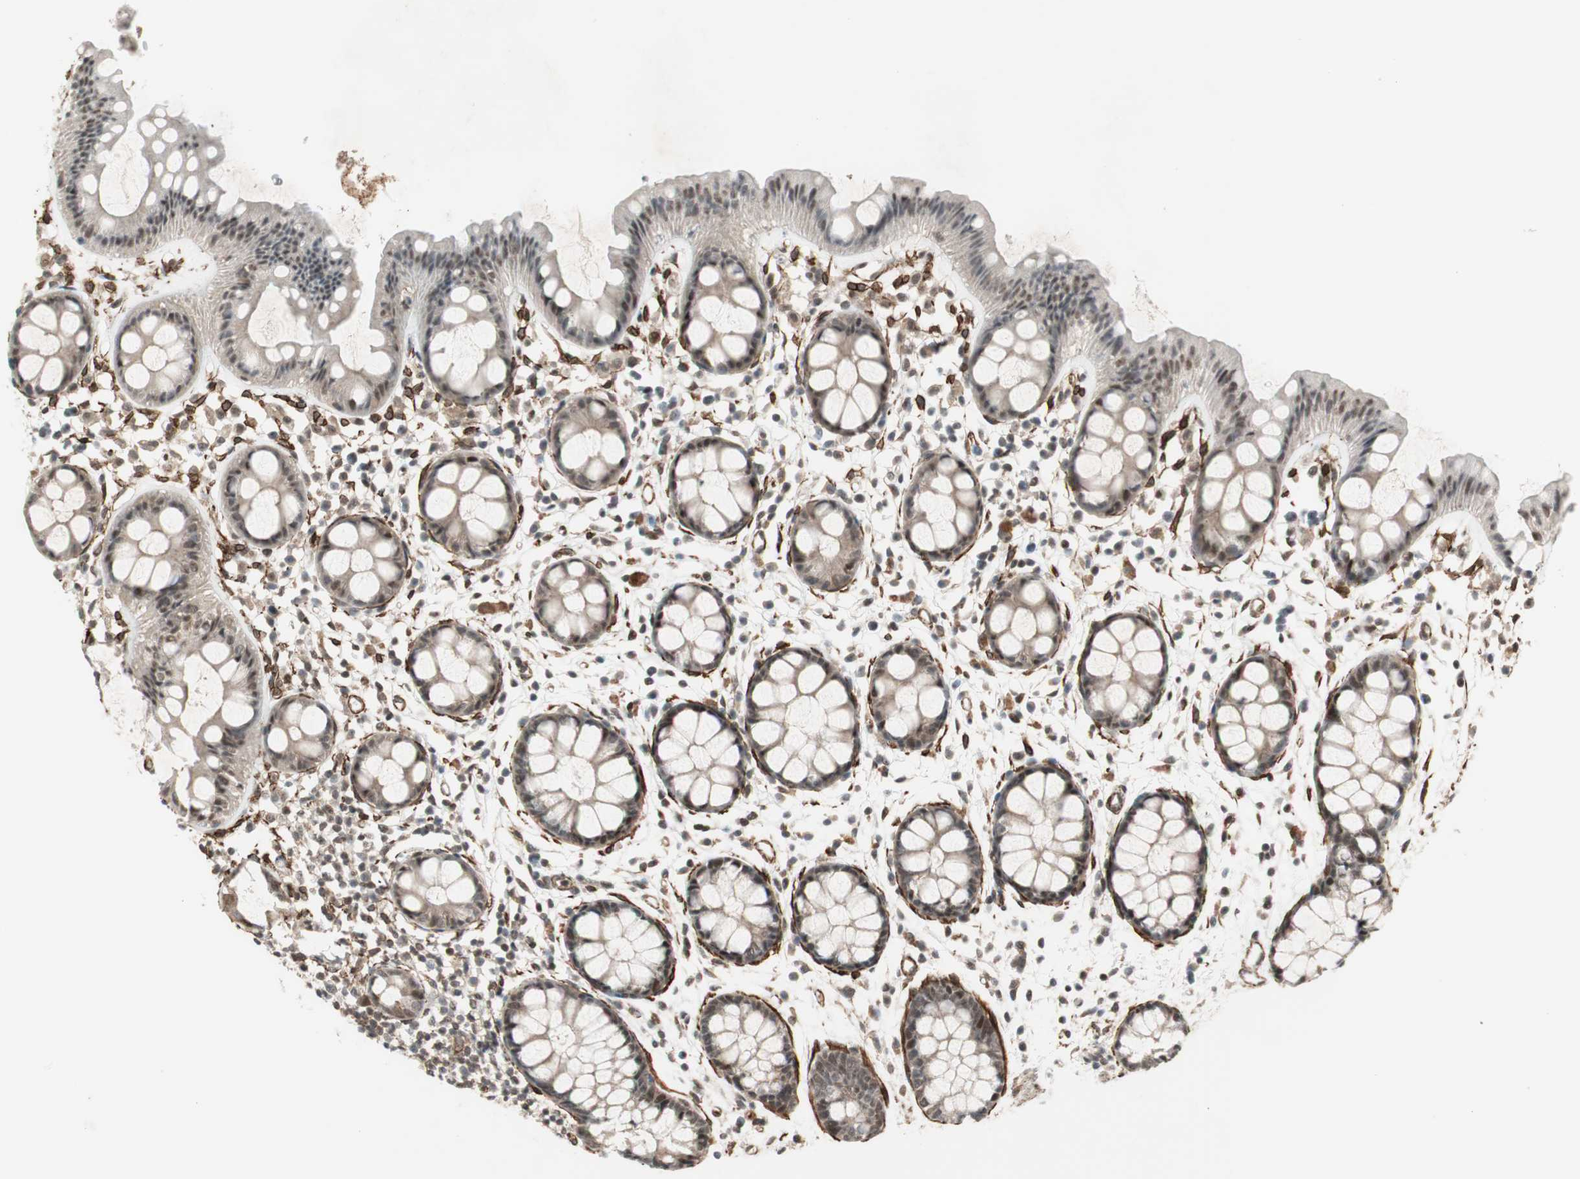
{"staining": {"intensity": "moderate", "quantity": ">75%", "location": "nuclear"}, "tissue": "rectum", "cell_type": "Glandular cells", "image_type": "normal", "snomed": [{"axis": "morphology", "description": "Normal tissue, NOS"}, {"axis": "topography", "description": "Rectum"}], "caption": "IHC (DAB) staining of benign rectum reveals moderate nuclear protein expression in approximately >75% of glandular cells.", "gene": "CDK19", "patient": {"sex": "female", "age": 66}}